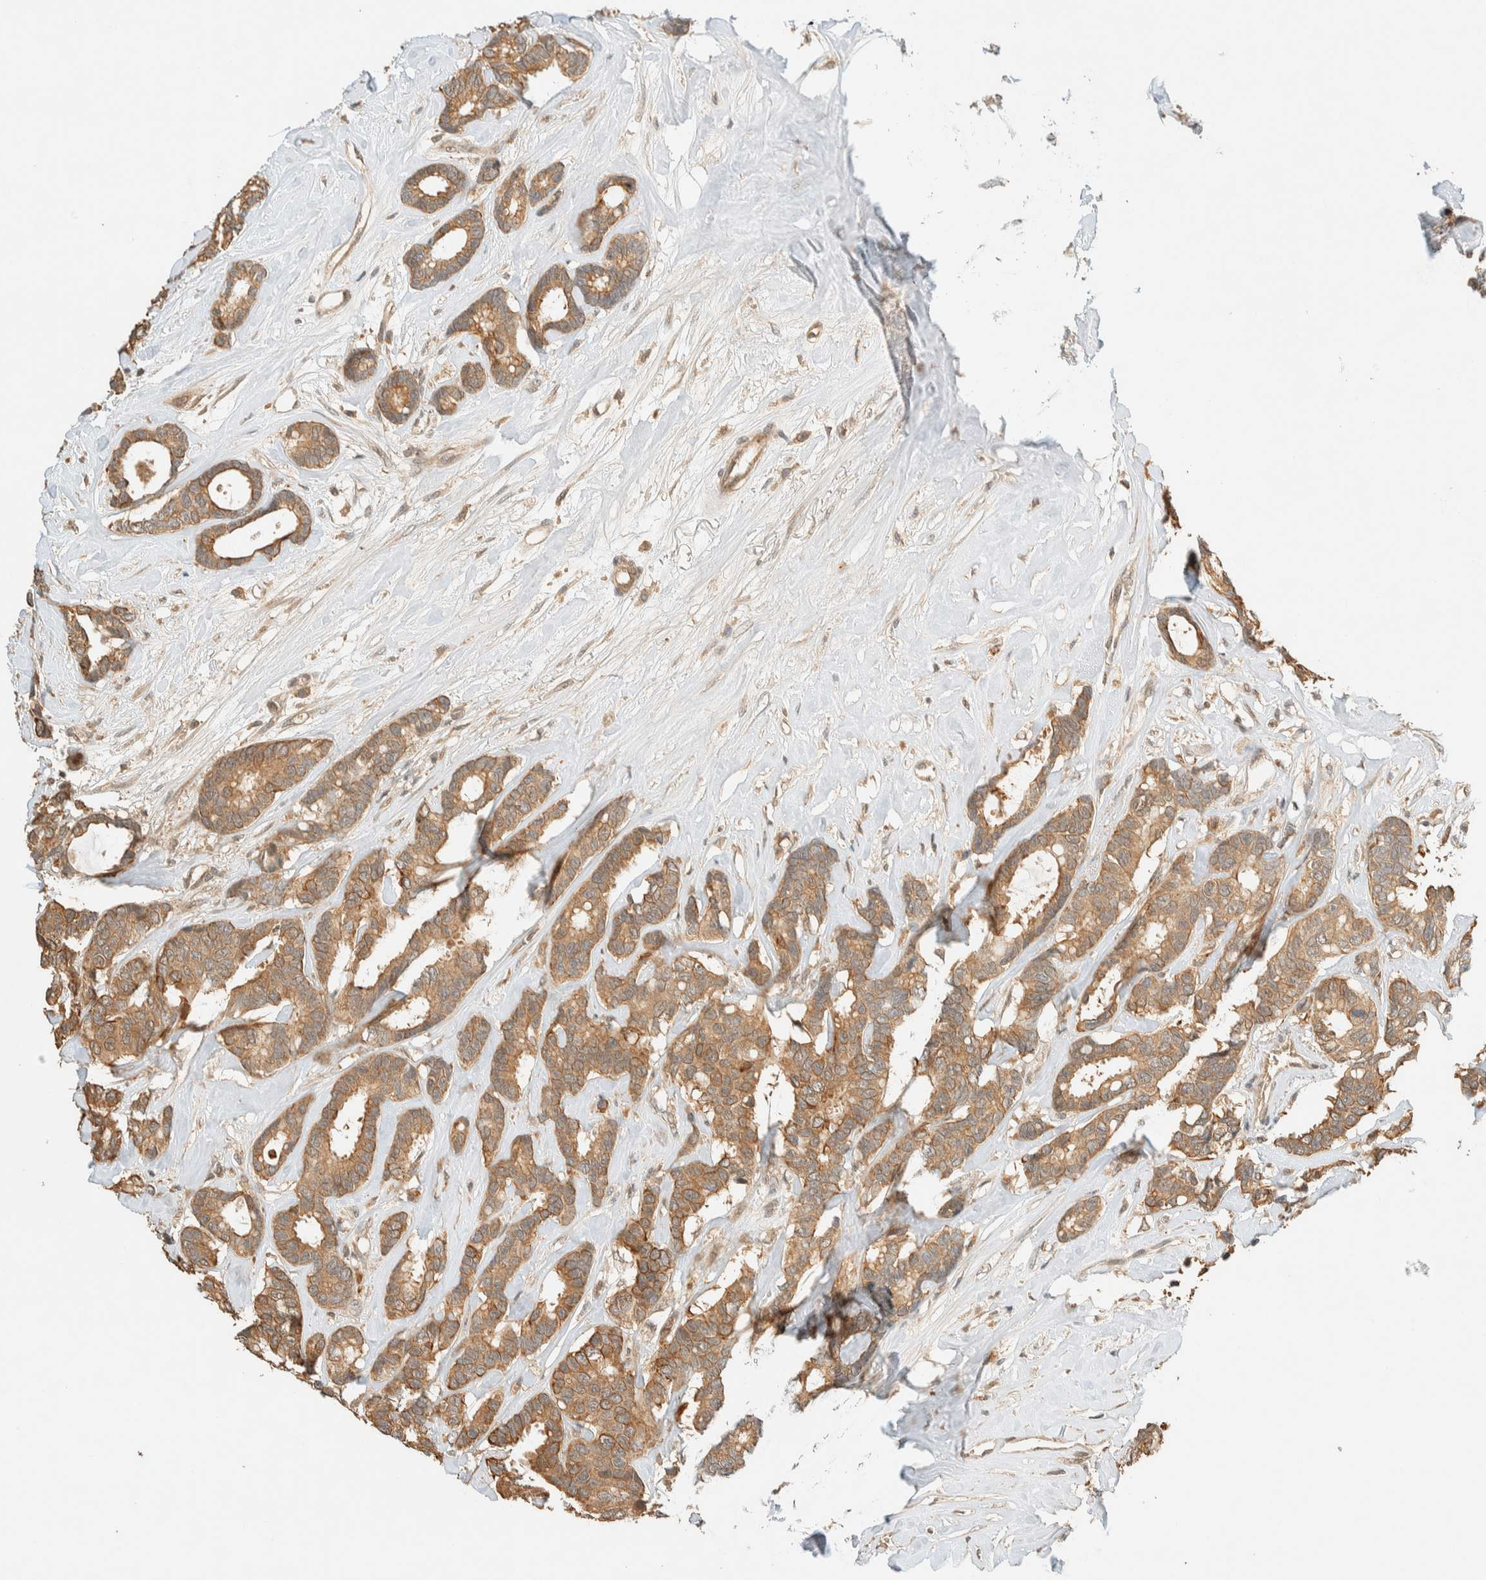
{"staining": {"intensity": "moderate", "quantity": ">75%", "location": "cytoplasmic/membranous"}, "tissue": "breast cancer", "cell_type": "Tumor cells", "image_type": "cancer", "snomed": [{"axis": "morphology", "description": "Duct carcinoma"}, {"axis": "topography", "description": "Breast"}], "caption": "A medium amount of moderate cytoplasmic/membranous positivity is present in approximately >75% of tumor cells in breast invasive ductal carcinoma tissue.", "gene": "ZBTB34", "patient": {"sex": "female", "age": 87}}